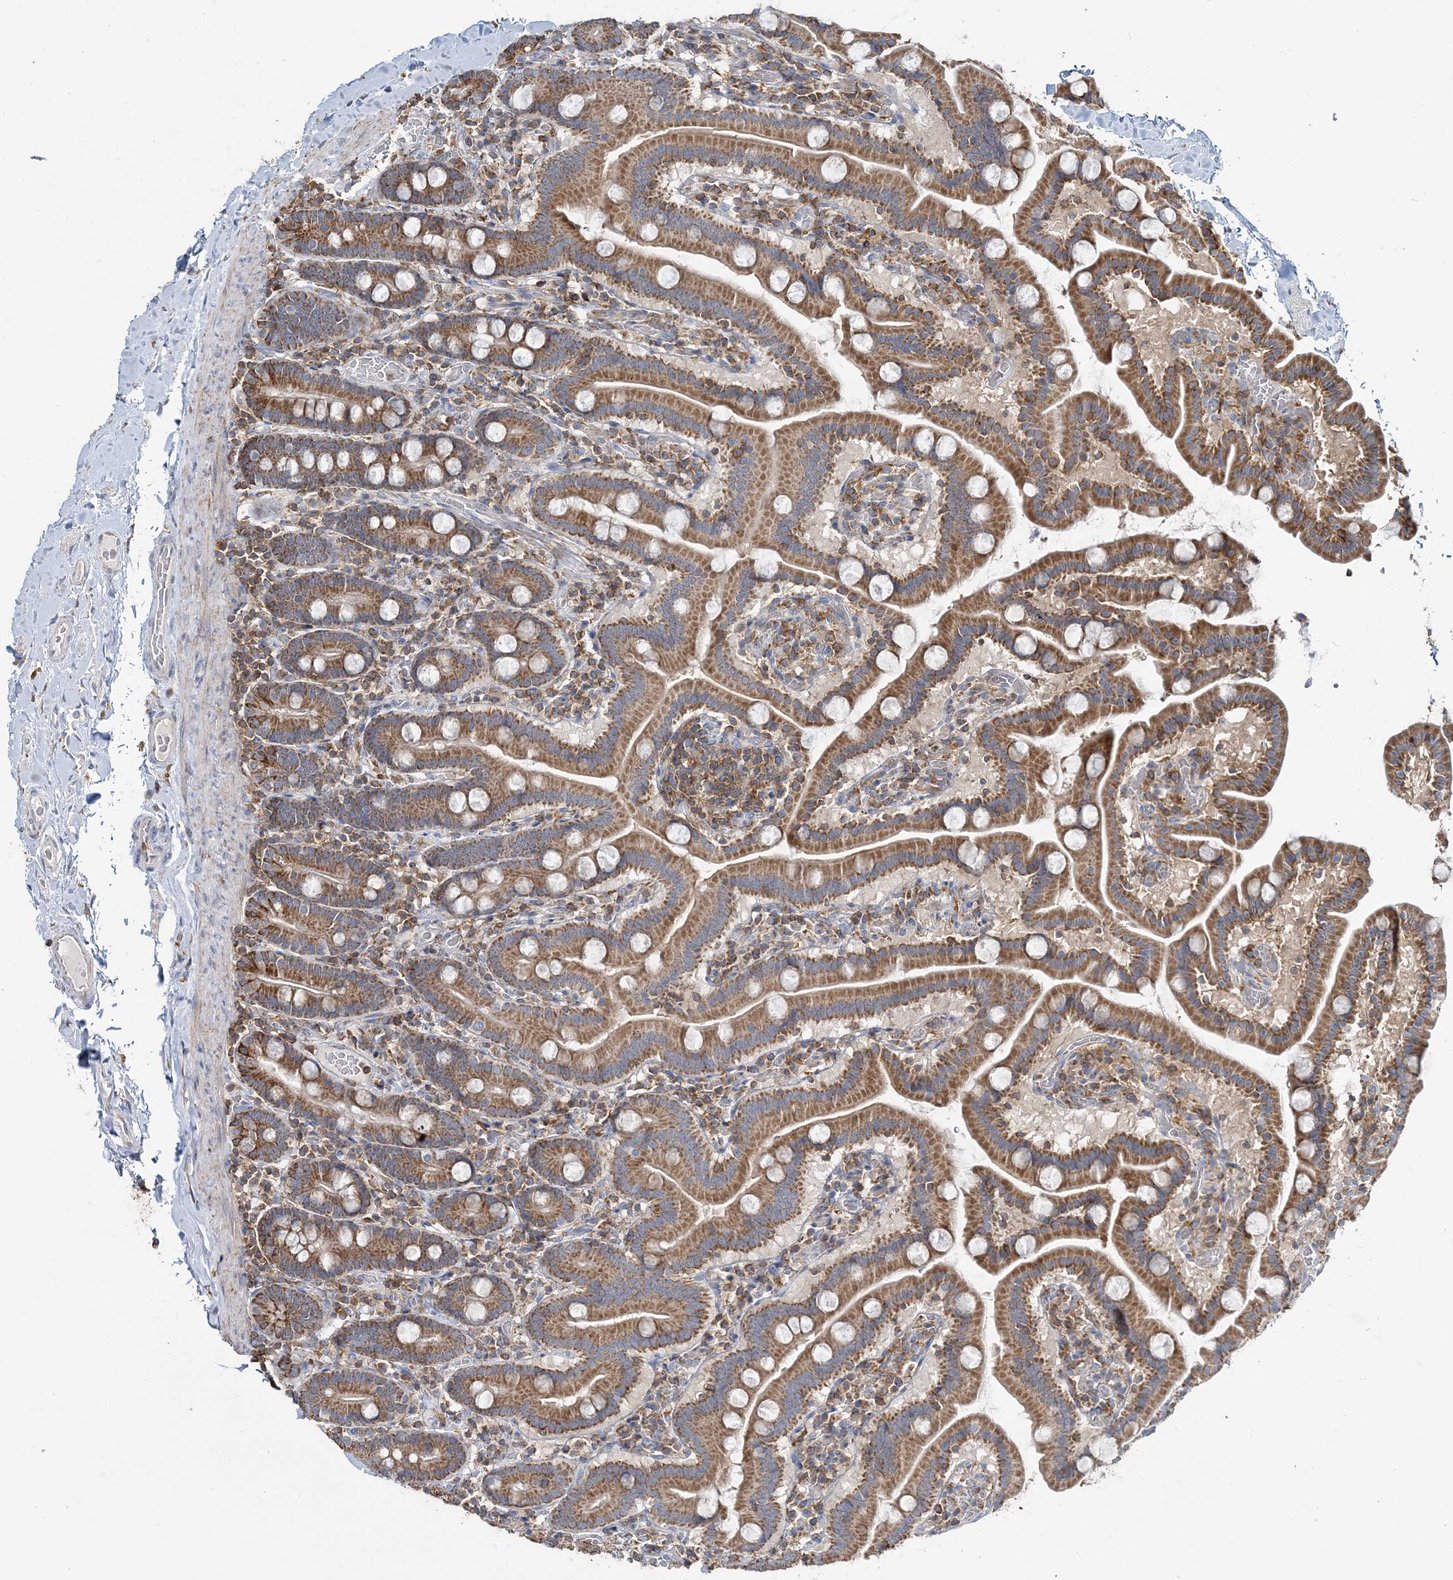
{"staining": {"intensity": "moderate", "quantity": ">75%", "location": "cytoplasmic/membranous"}, "tissue": "duodenum", "cell_type": "Glandular cells", "image_type": "normal", "snomed": [{"axis": "morphology", "description": "Normal tissue, NOS"}, {"axis": "topography", "description": "Duodenum"}], "caption": "A high-resolution micrograph shows immunohistochemistry staining of normal duodenum, which exhibits moderate cytoplasmic/membranous positivity in approximately >75% of glandular cells.", "gene": "TMLHE", "patient": {"sex": "male", "age": 55}}